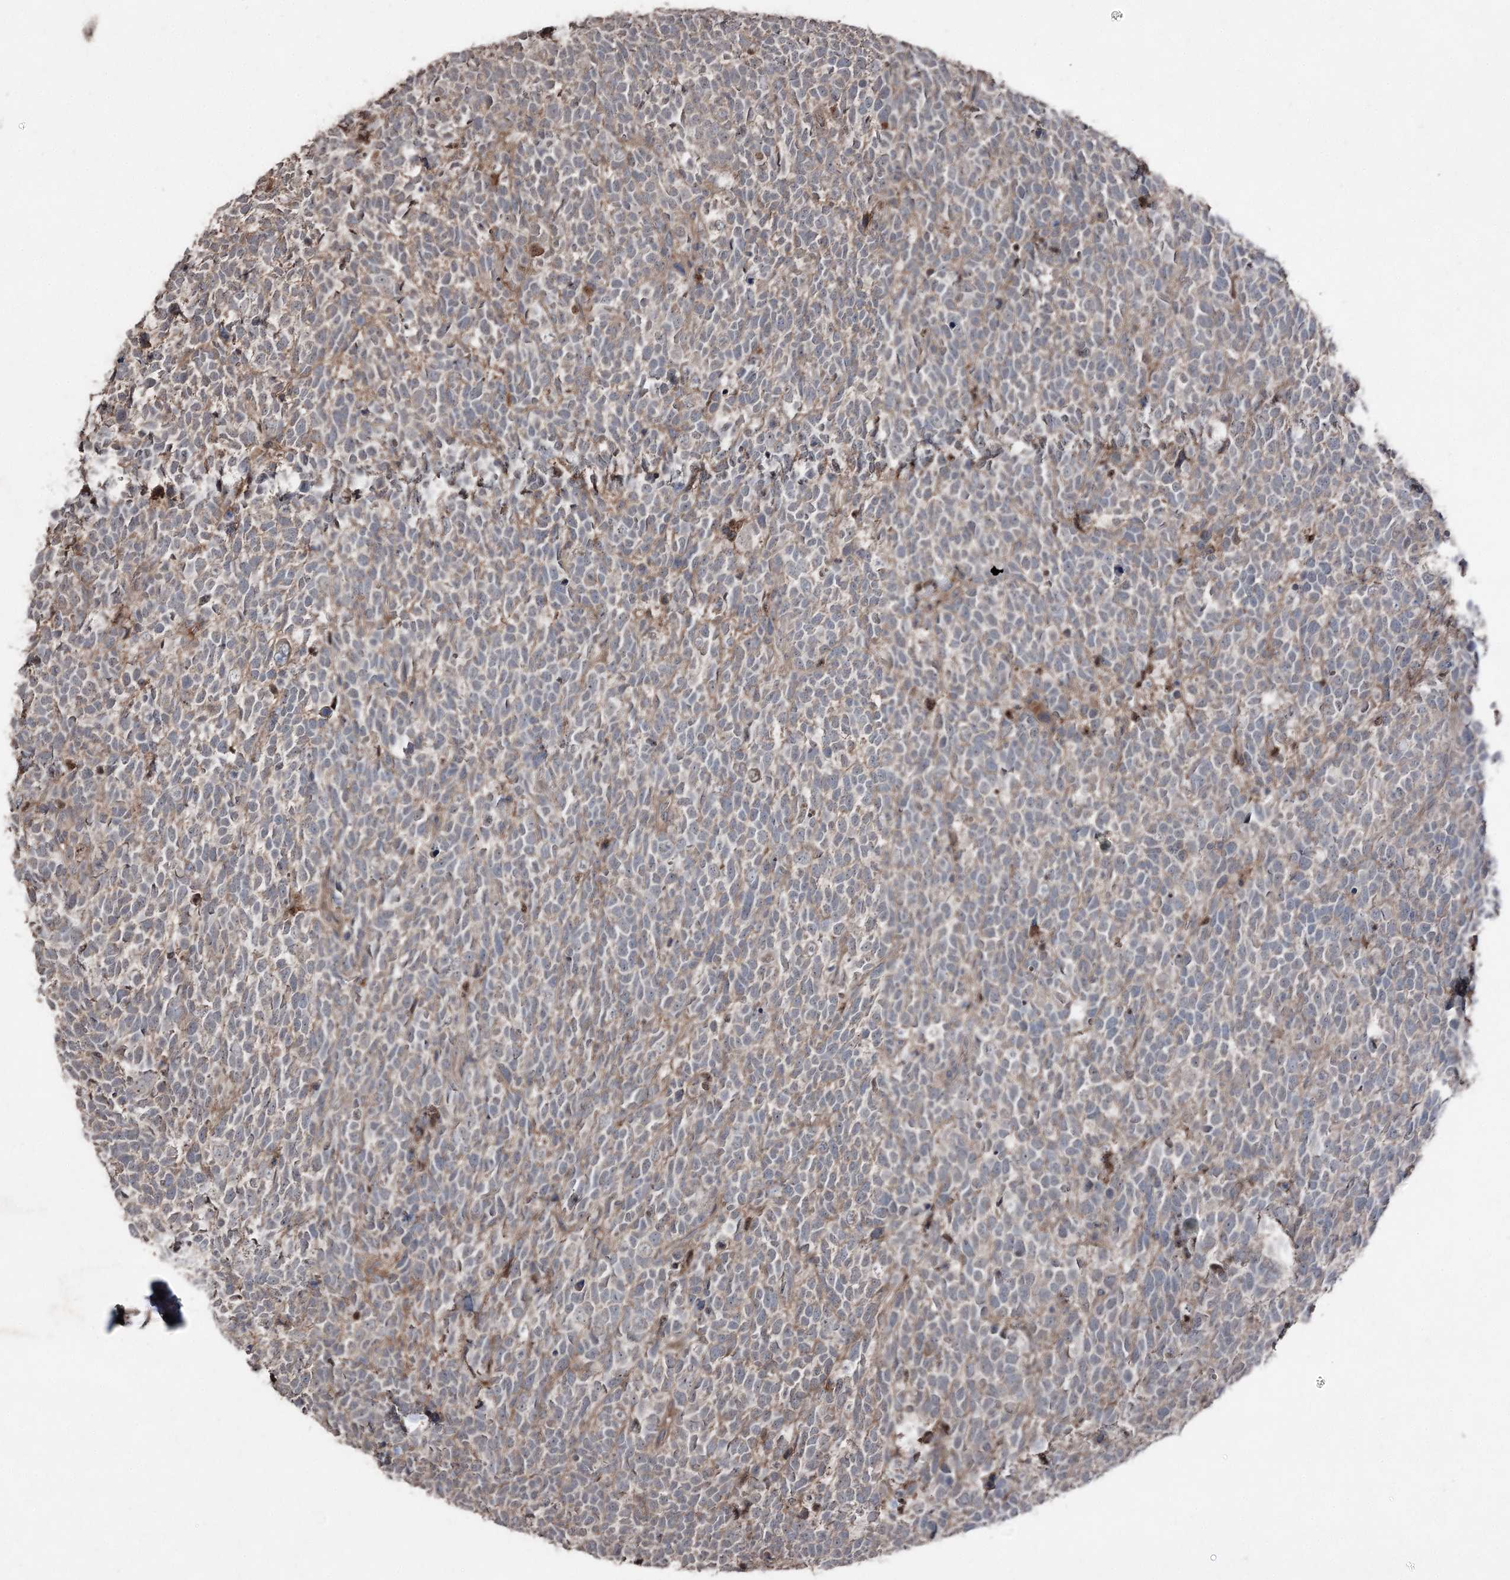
{"staining": {"intensity": "weak", "quantity": "25%-75%", "location": "cytoplasmic/membranous"}, "tissue": "urothelial cancer", "cell_type": "Tumor cells", "image_type": "cancer", "snomed": [{"axis": "morphology", "description": "Urothelial carcinoma, High grade"}, {"axis": "topography", "description": "Urinary bladder"}], "caption": "Urothelial cancer was stained to show a protein in brown. There is low levels of weak cytoplasmic/membranous expression in approximately 25%-75% of tumor cells.", "gene": "MAPK8IP2", "patient": {"sex": "female", "age": 82}}